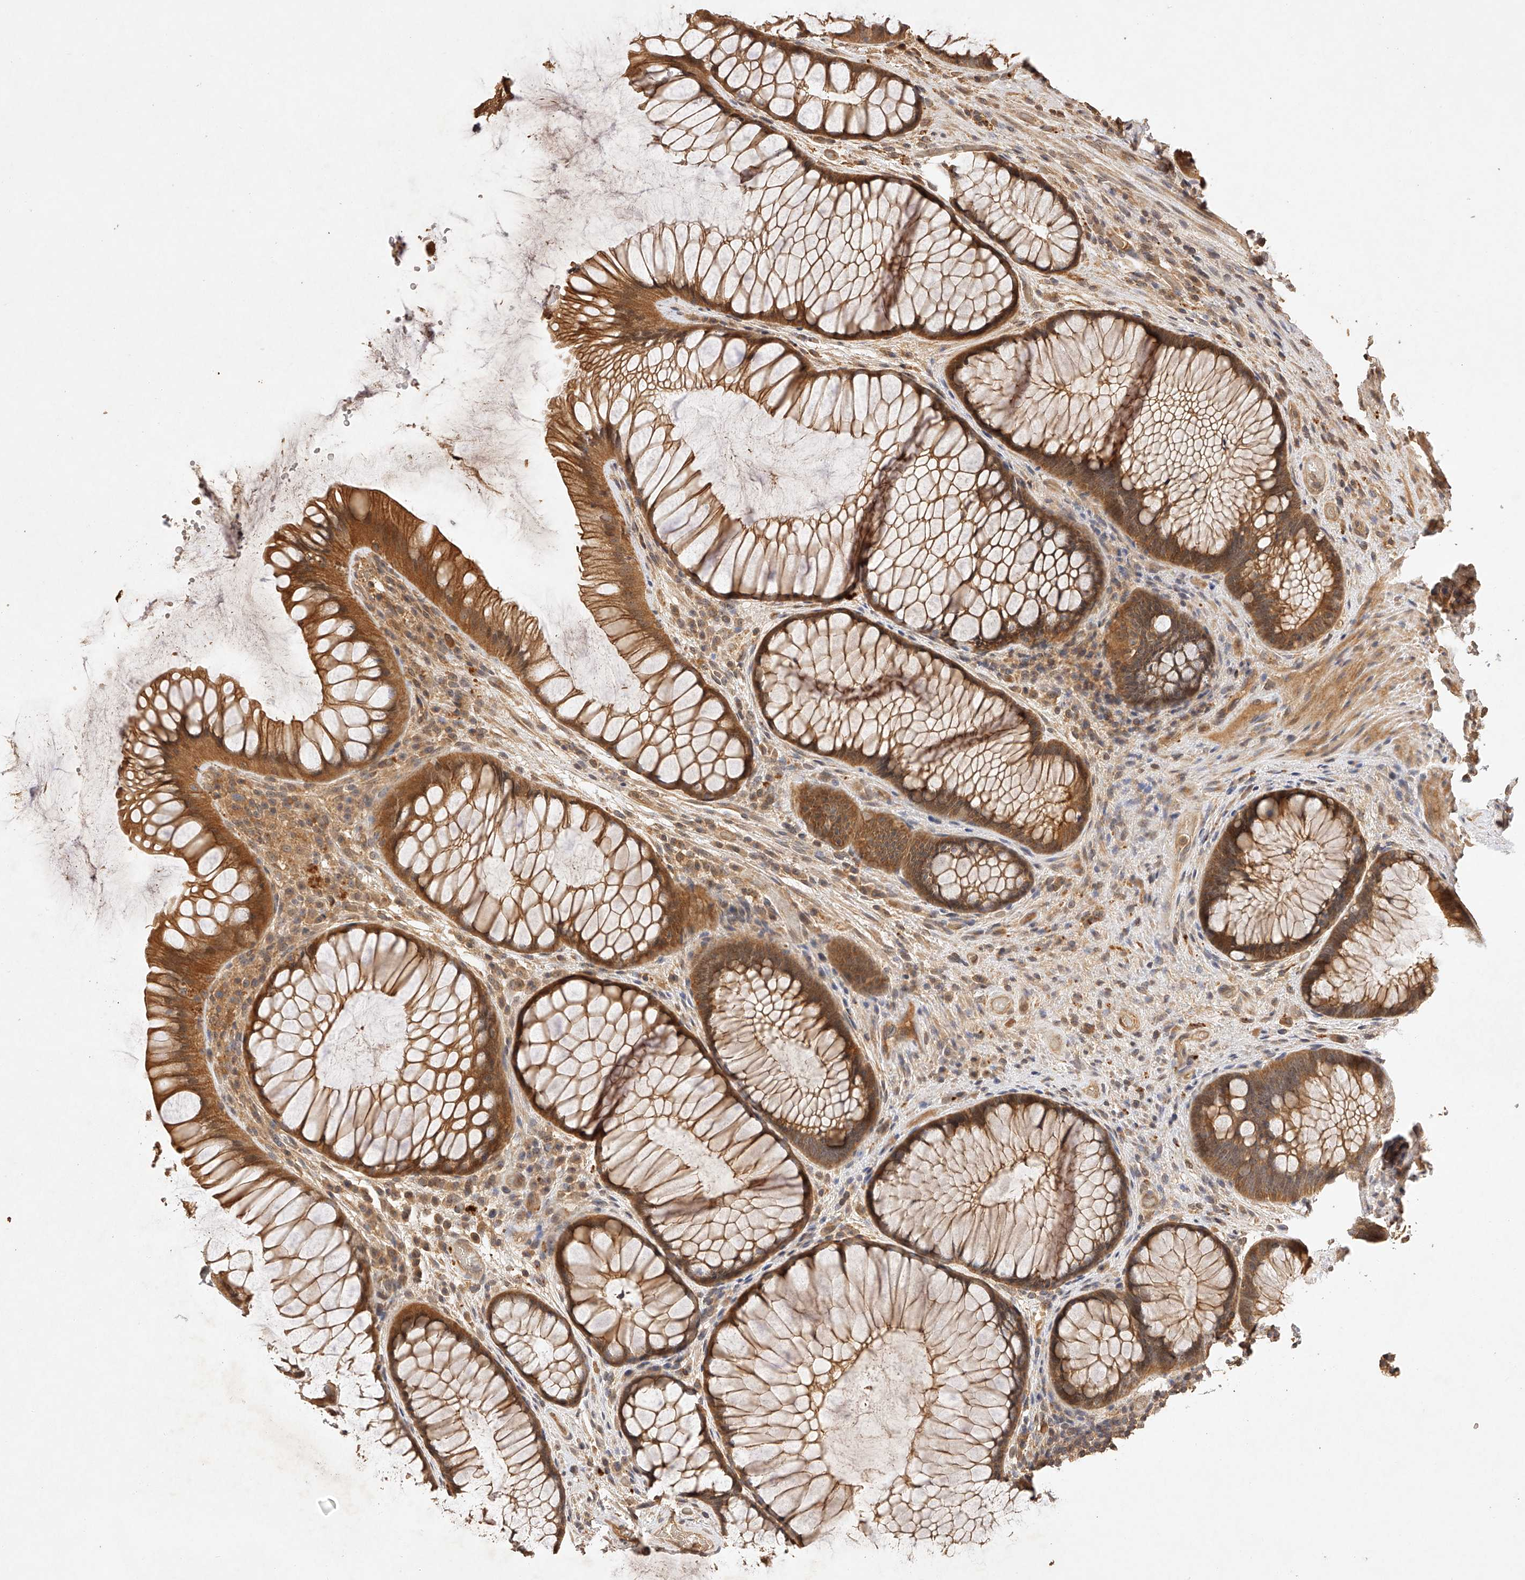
{"staining": {"intensity": "moderate", "quantity": ">75%", "location": "cytoplasmic/membranous"}, "tissue": "rectum", "cell_type": "Glandular cells", "image_type": "normal", "snomed": [{"axis": "morphology", "description": "Normal tissue, NOS"}, {"axis": "topography", "description": "Rectum"}], "caption": "Moderate cytoplasmic/membranous expression is seen in about >75% of glandular cells in unremarkable rectum.", "gene": "NSMAF", "patient": {"sex": "male", "age": 51}}